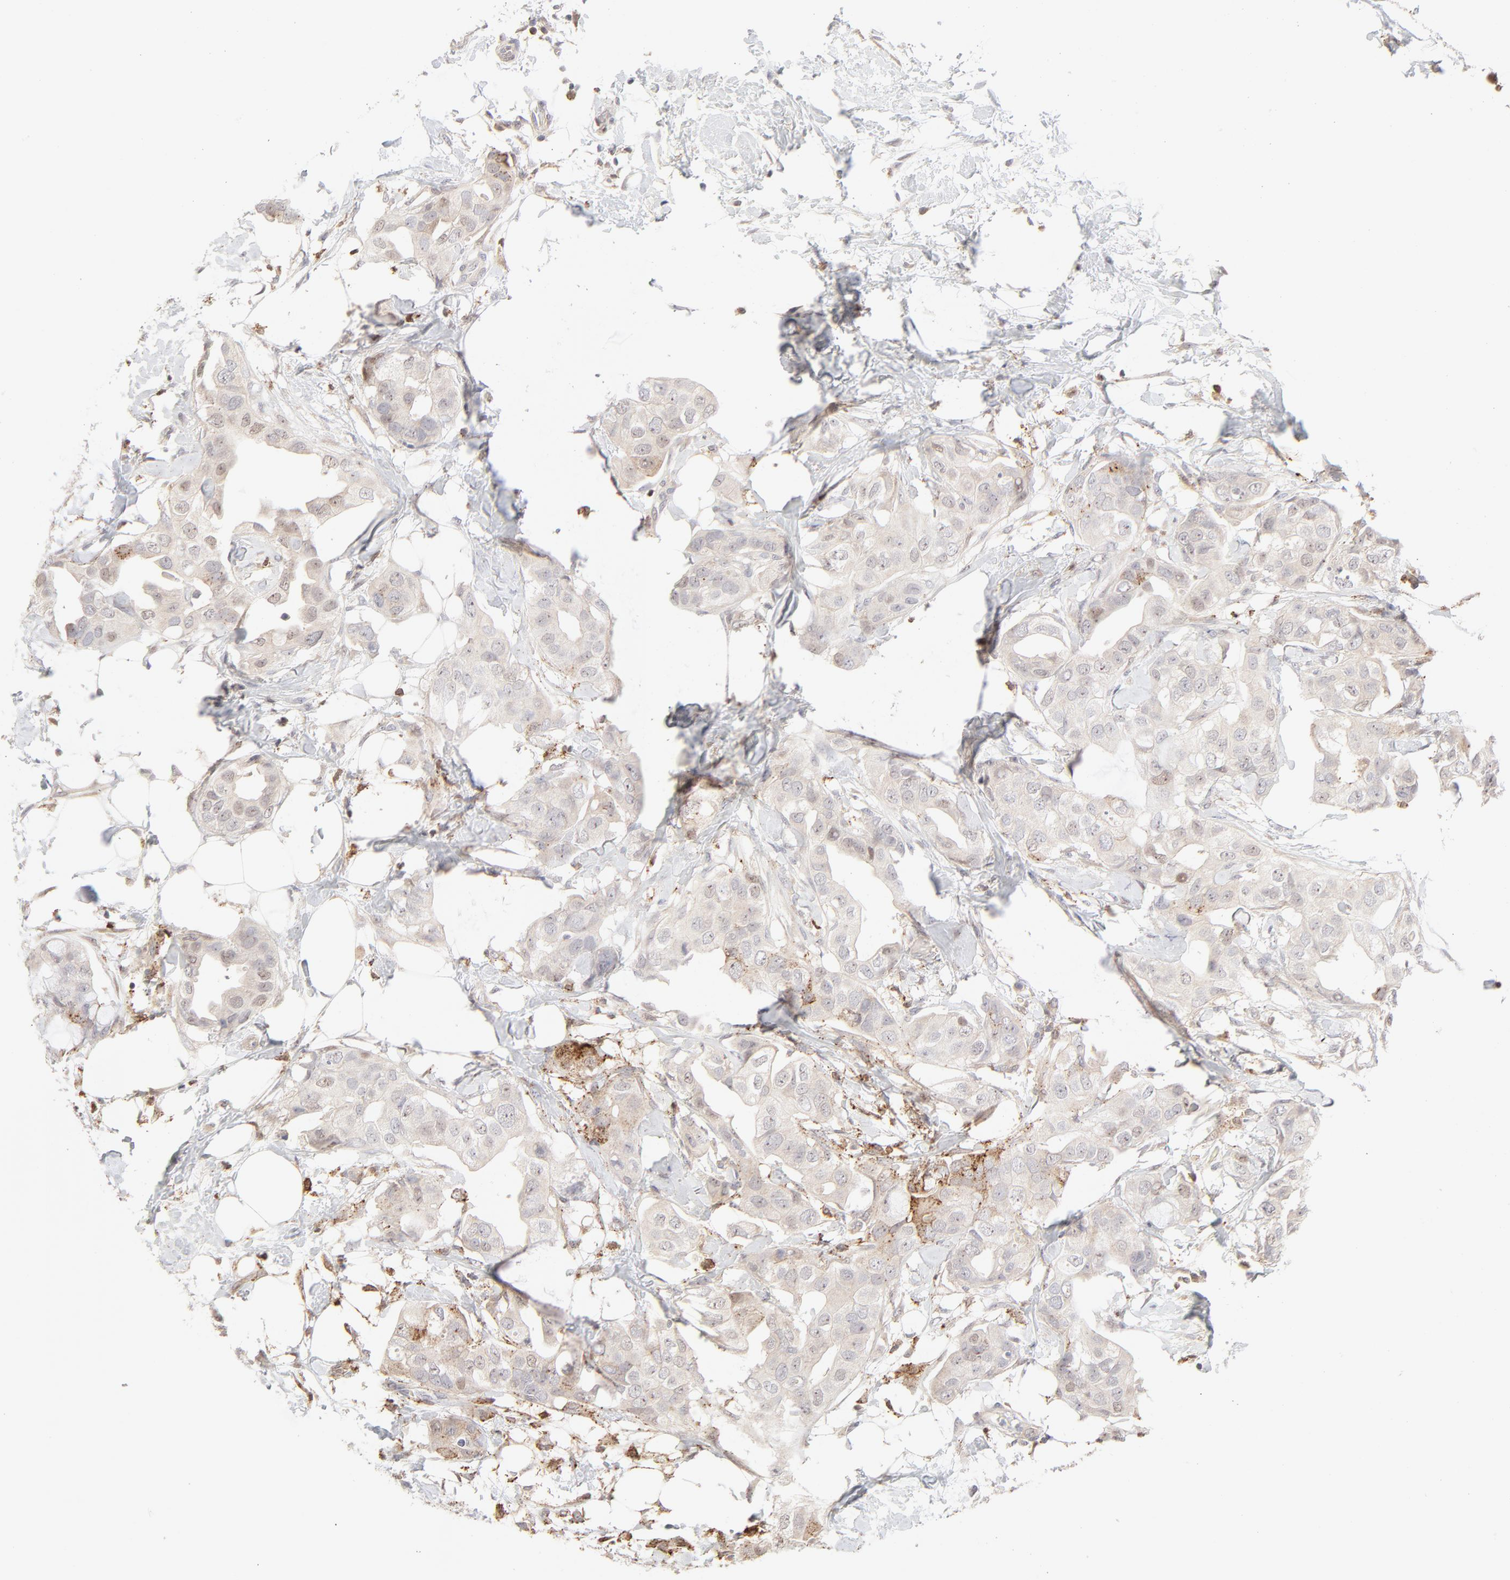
{"staining": {"intensity": "negative", "quantity": "none", "location": "none"}, "tissue": "breast cancer", "cell_type": "Tumor cells", "image_type": "cancer", "snomed": [{"axis": "morphology", "description": "Duct carcinoma"}, {"axis": "topography", "description": "Breast"}], "caption": "The image exhibits no staining of tumor cells in breast intraductal carcinoma.", "gene": "CDK6", "patient": {"sex": "female", "age": 40}}